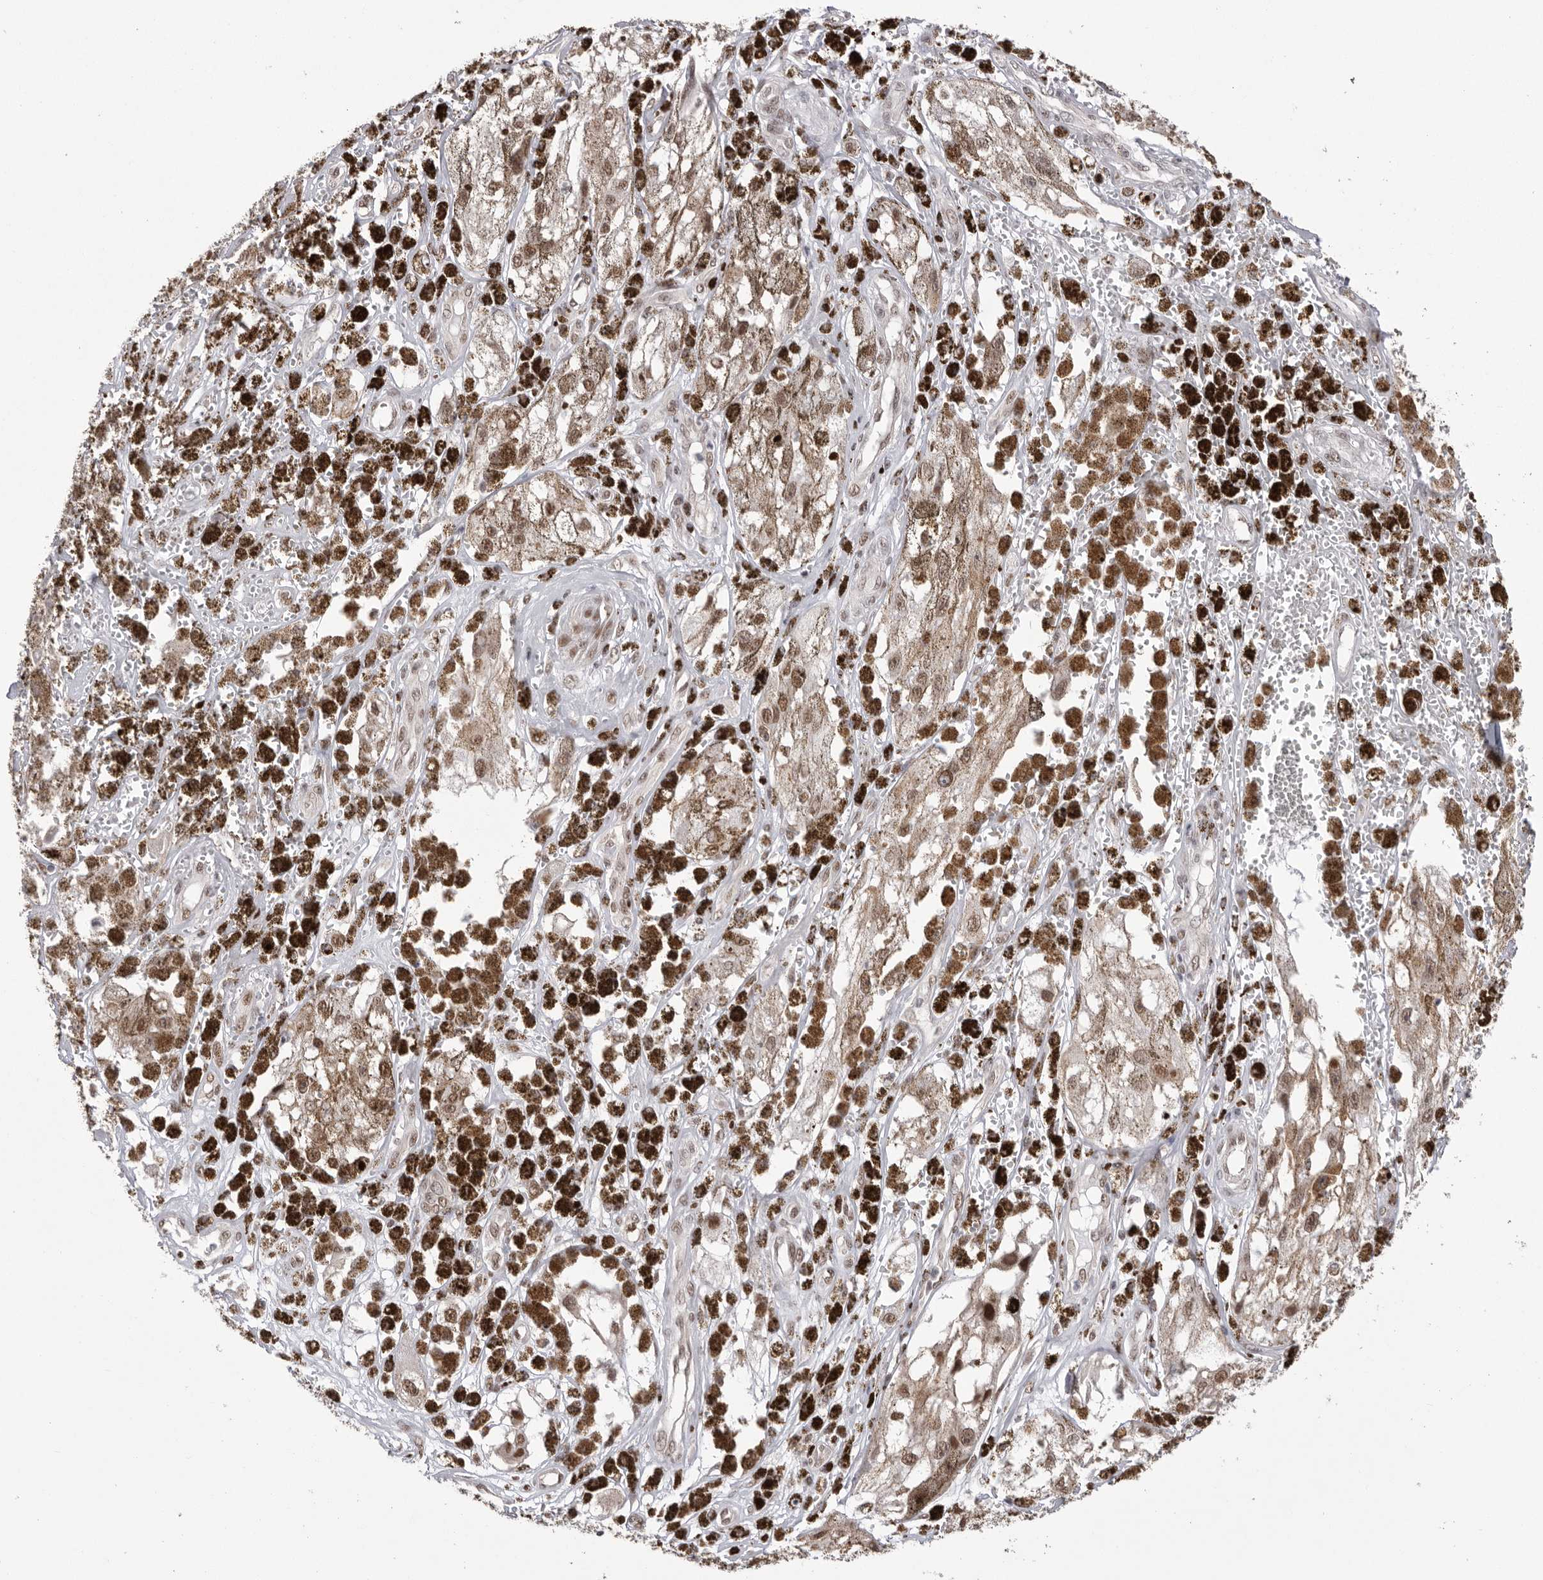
{"staining": {"intensity": "weak", "quantity": ">75%", "location": "nuclear"}, "tissue": "melanoma", "cell_type": "Tumor cells", "image_type": "cancer", "snomed": [{"axis": "morphology", "description": "Malignant melanoma, NOS"}, {"axis": "topography", "description": "Skin"}], "caption": "Protein expression by immunohistochemistry (IHC) reveals weak nuclear expression in approximately >75% of tumor cells in melanoma. (Brightfield microscopy of DAB IHC at high magnification).", "gene": "BCLAF3", "patient": {"sex": "male", "age": 88}}